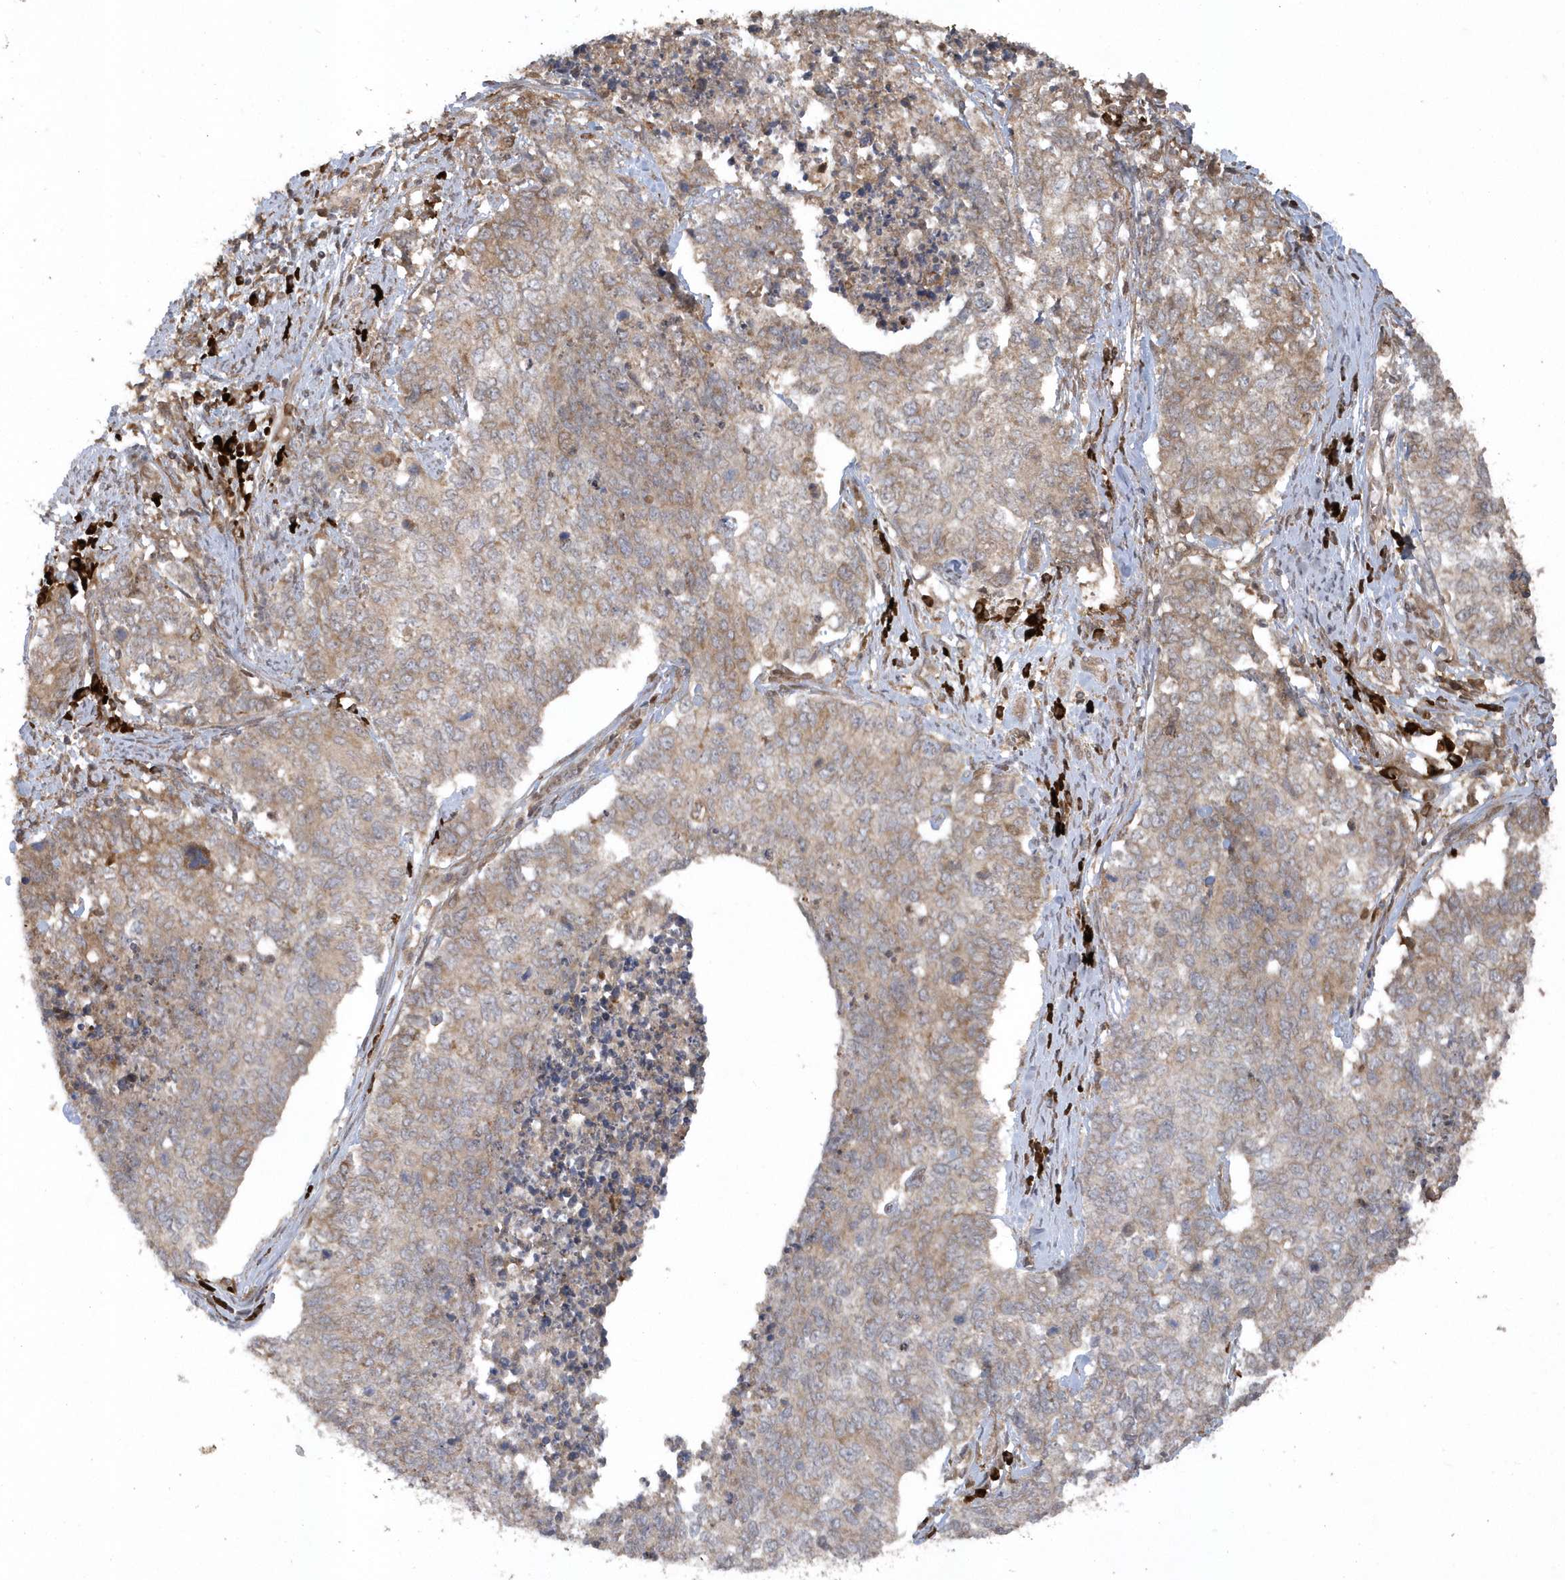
{"staining": {"intensity": "weak", "quantity": "<25%", "location": "cytoplasmic/membranous"}, "tissue": "cervical cancer", "cell_type": "Tumor cells", "image_type": "cancer", "snomed": [{"axis": "morphology", "description": "Squamous cell carcinoma, NOS"}, {"axis": "topography", "description": "Cervix"}], "caption": "Human squamous cell carcinoma (cervical) stained for a protein using immunohistochemistry (IHC) demonstrates no expression in tumor cells.", "gene": "HERPUD1", "patient": {"sex": "female", "age": 63}}